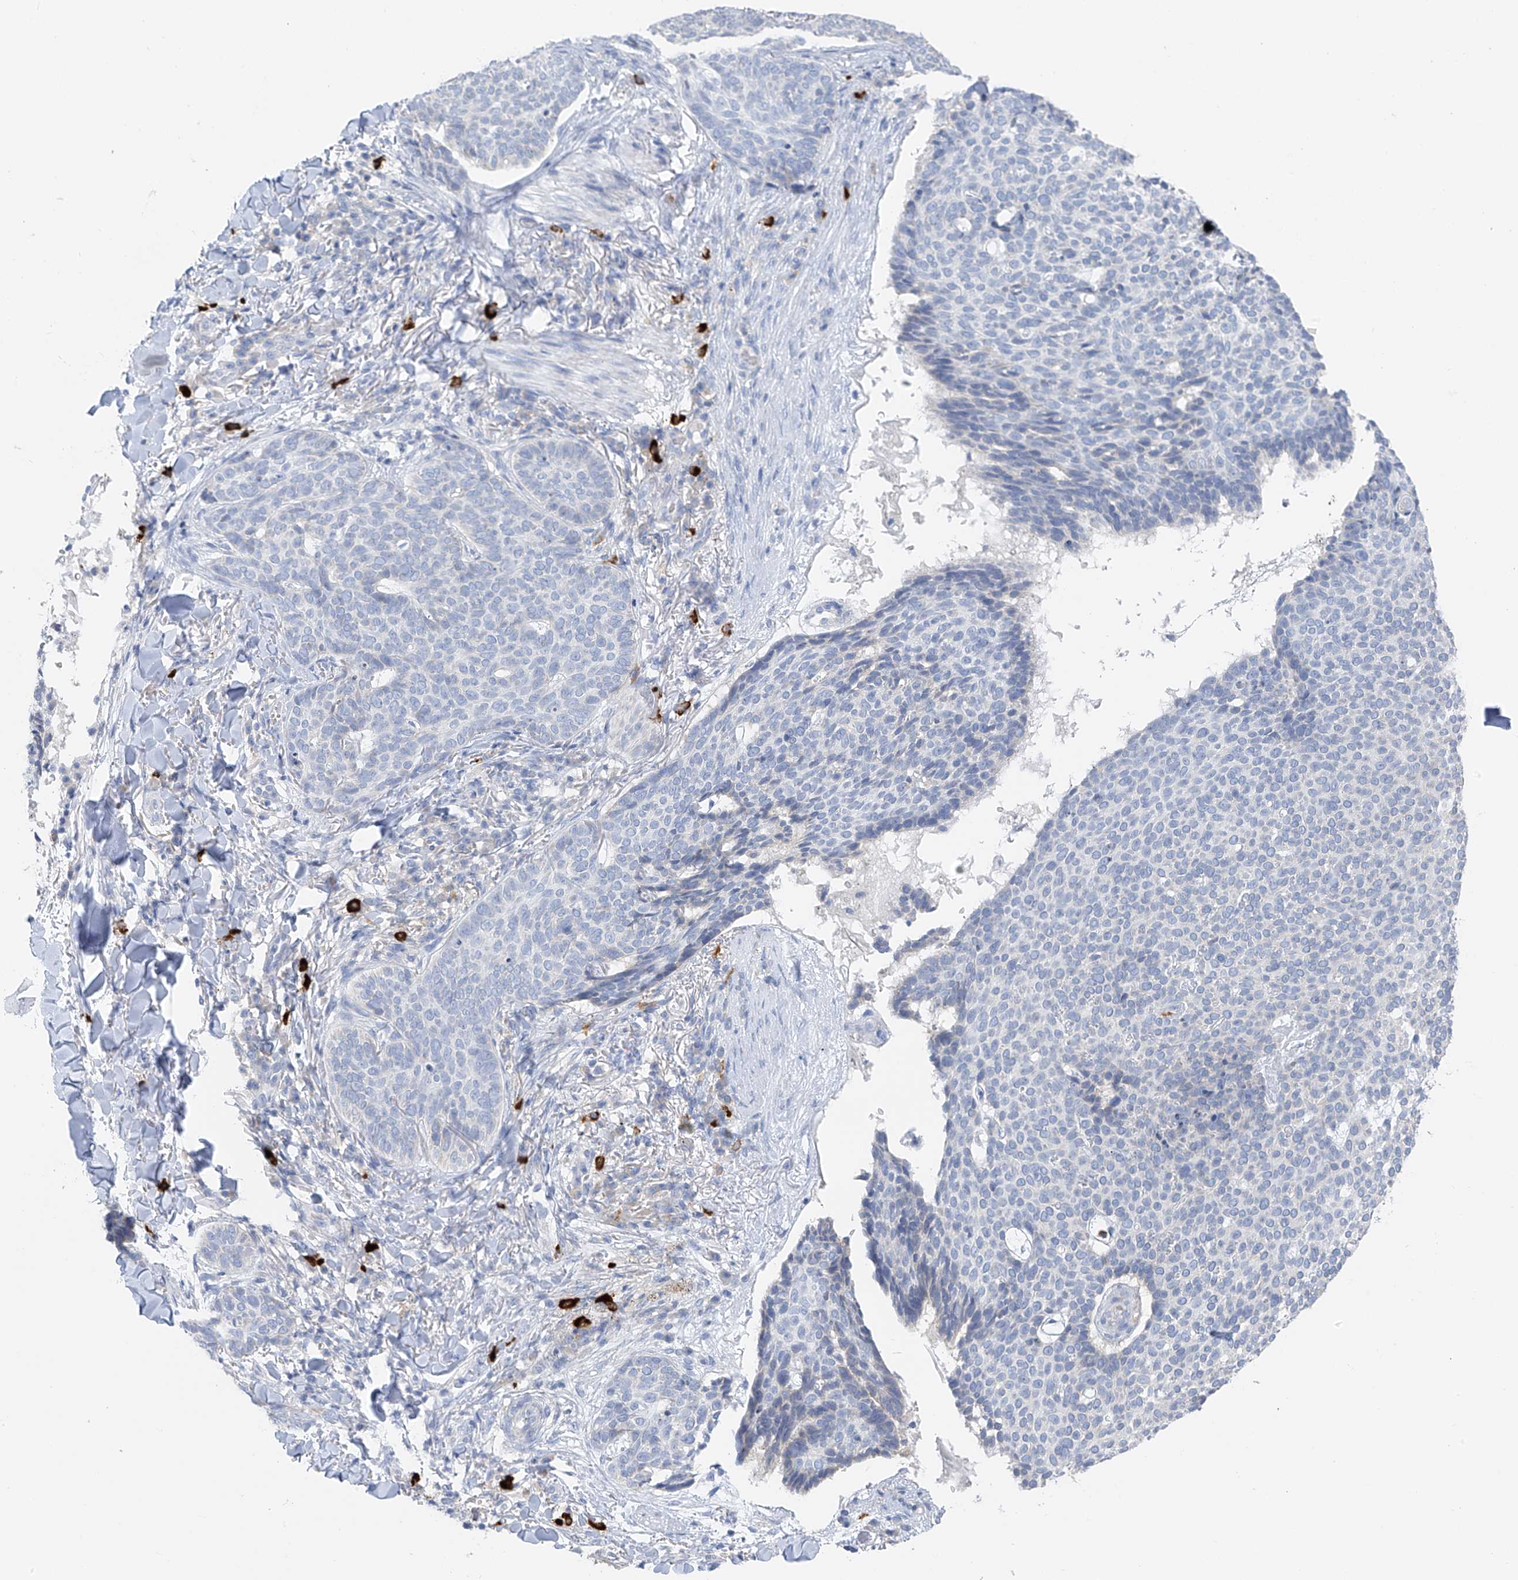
{"staining": {"intensity": "negative", "quantity": "none", "location": "none"}, "tissue": "skin cancer", "cell_type": "Tumor cells", "image_type": "cancer", "snomed": [{"axis": "morphology", "description": "Normal tissue, NOS"}, {"axis": "morphology", "description": "Basal cell carcinoma"}, {"axis": "topography", "description": "Skin"}], "caption": "Immunohistochemical staining of human skin cancer (basal cell carcinoma) shows no significant staining in tumor cells. (DAB immunohistochemistry with hematoxylin counter stain).", "gene": "POMGNT2", "patient": {"sex": "male", "age": 50}}